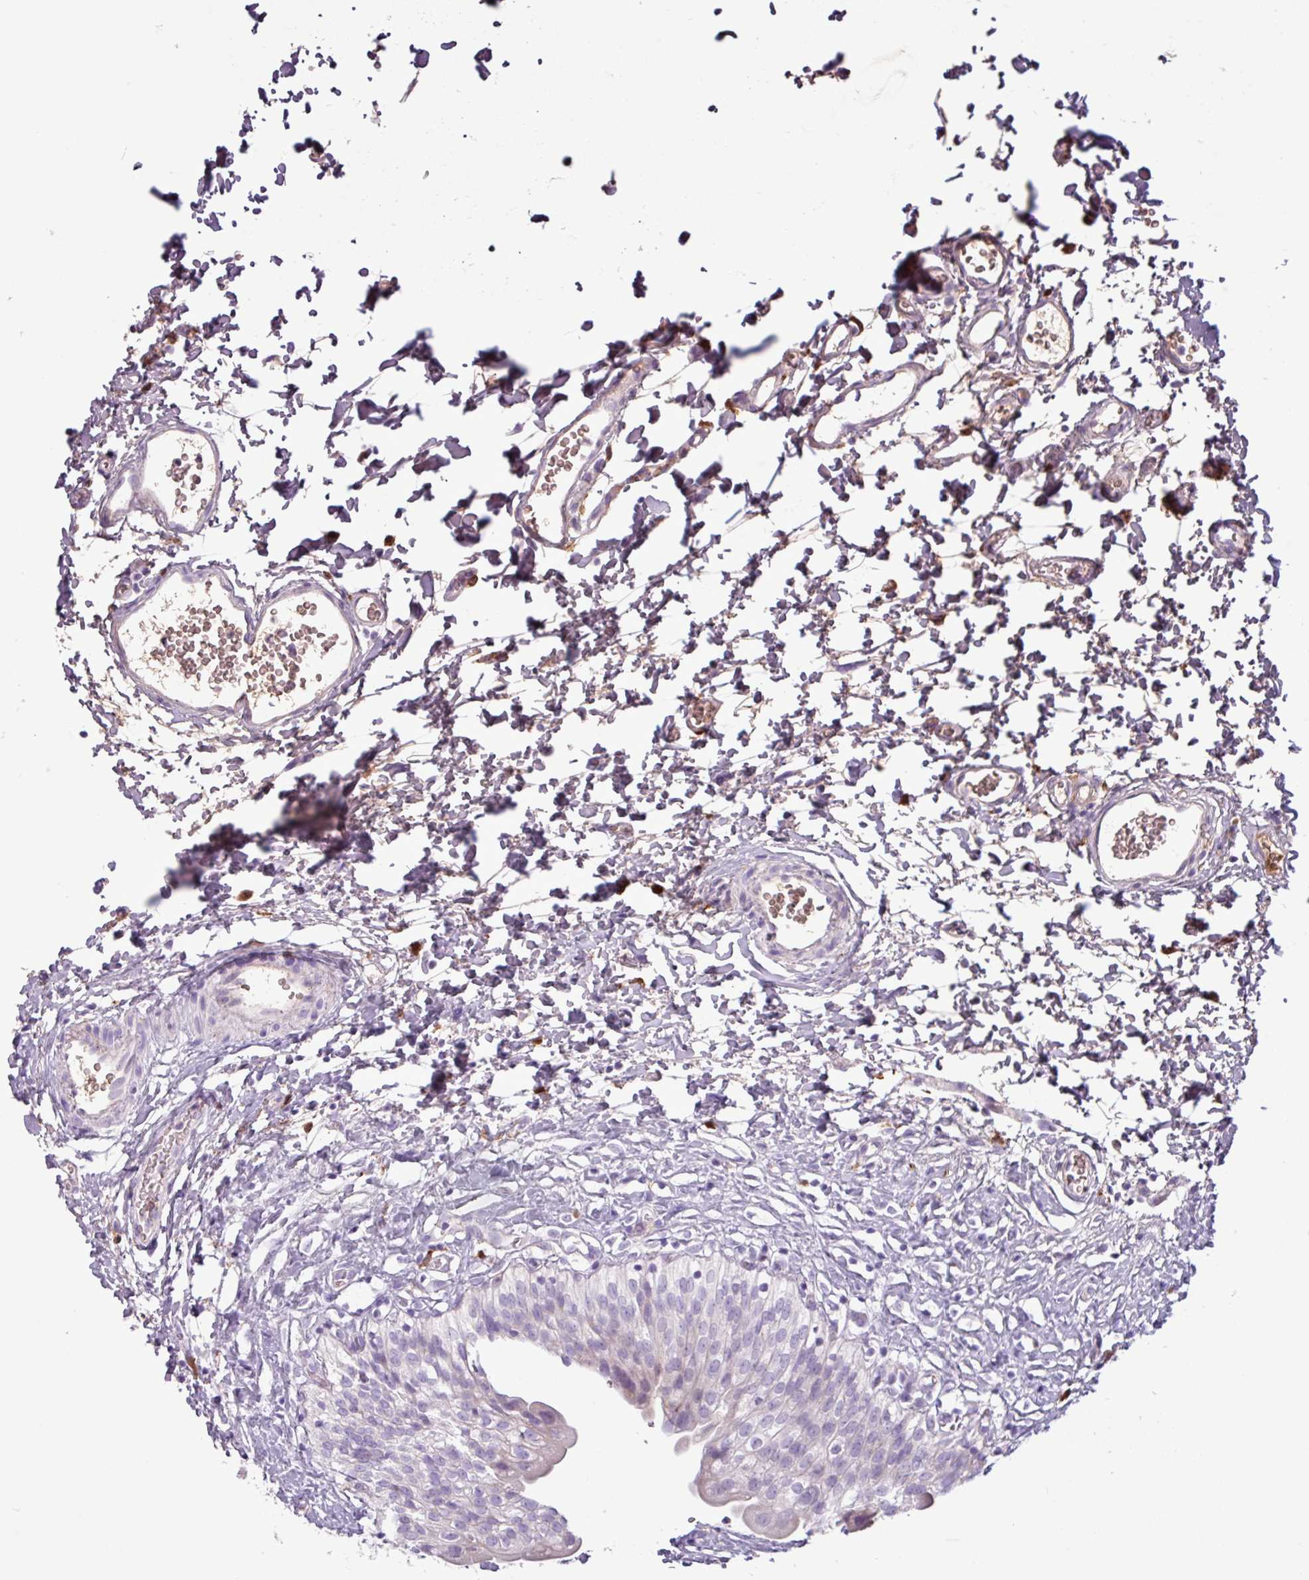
{"staining": {"intensity": "negative", "quantity": "none", "location": "none"}, "tissue": "urinary bladder", "cell_type": "Urothelial cells", "image_type": "normal", "snomed": [{"axis": "morphology", "description": "Normal tissue, NOS"}, {"axis": "topography", "description": "Urinary bladder"}], "caption": "Micrograph shows no protein expression in urothelial cells of benign urinary bladder.", "gene": "C4A", "patient": {"sex": "male", "age": 51}}